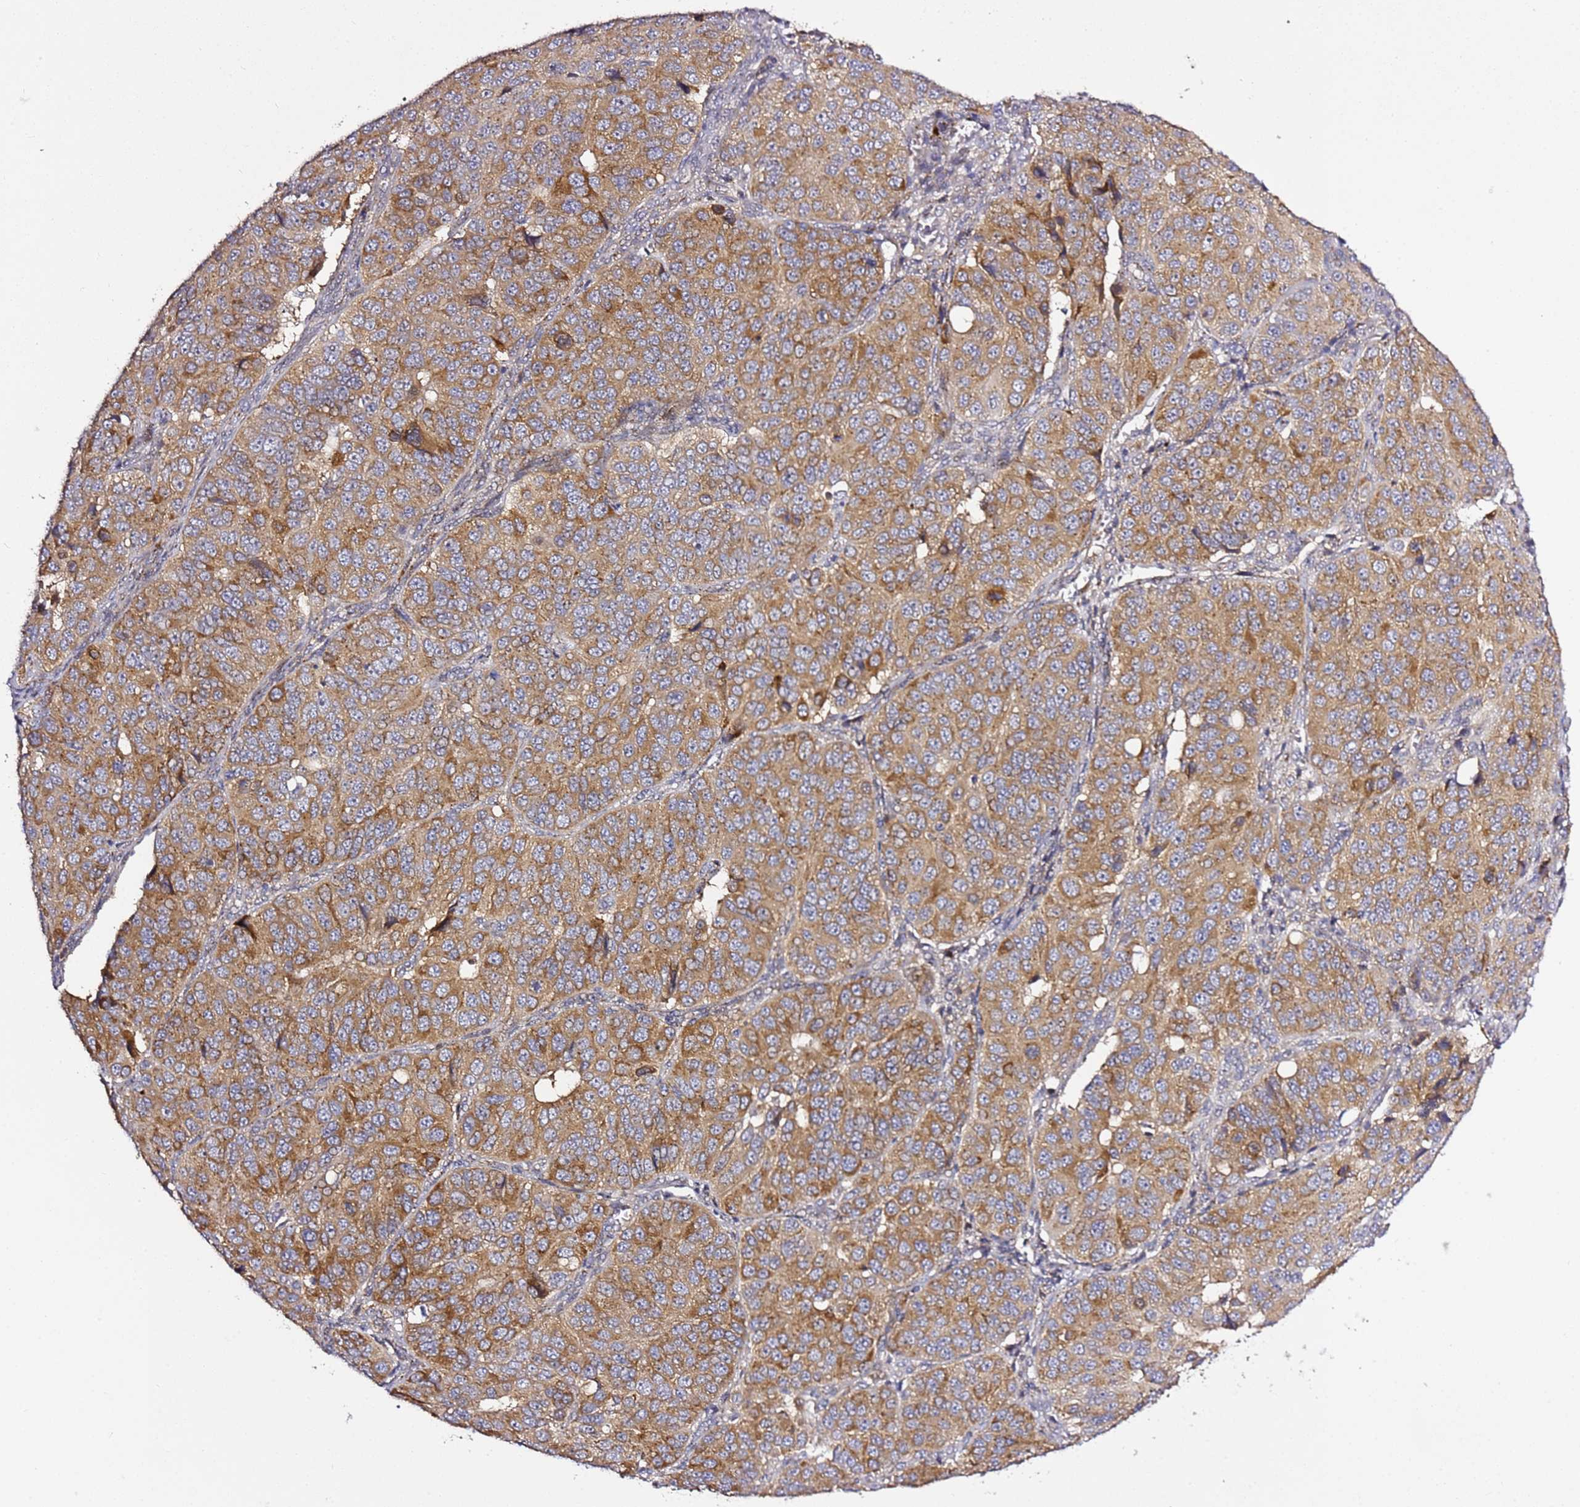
{"staining": {"intensity": "moderate", "quantity": ">75%", "location": "cytoplasmic/membranous"}, "tissue": "ovarian cancer", "cell_type": "Tumor cells", "image_type": "cancer", "snomed": [{"axis": "morphology", "description": "Carcinoma, endometroid"}, {"axis": "topography", "description": "Ovary"}], "caption": "Immunohistochemical staining of human ovarian cancer reveals moderate cytoplasmic/membranous protein positivity in about >75% of tumor cells.", "gene": "PVRIG", "patient": {"sex": "female", "age": 51}}